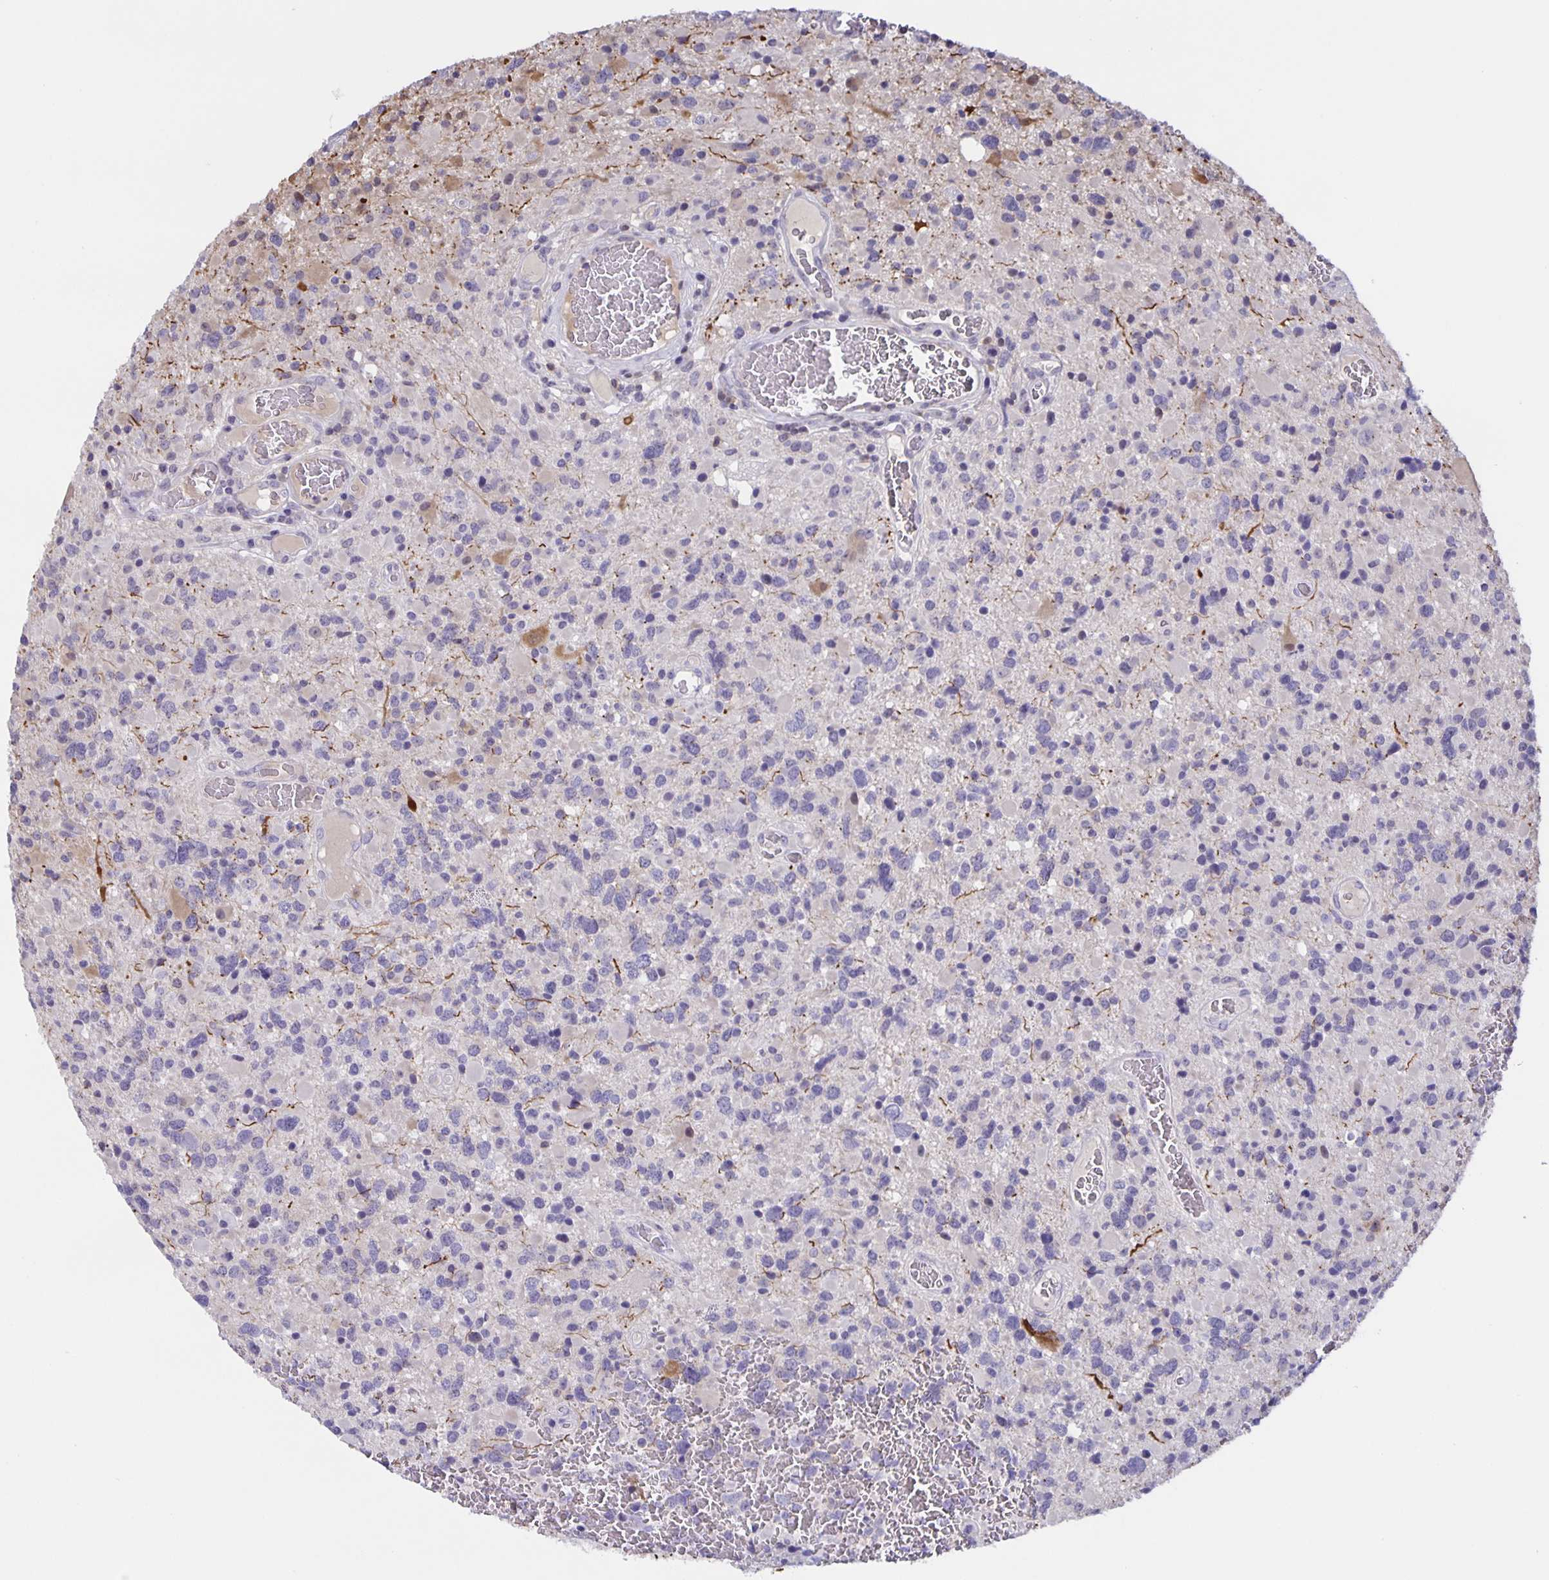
{"staining": {"intensity": "negative", "quantity": "none", "location": "none"}, "tissue": "glioma", "cell_type": "Tumor cells", "image_type": "cancer", "snomed": [{"axis": "morphology", "description": "Glioma, malignant, High grade"}, {"axis": "topography", "description": "Brain"}], "caption": "High power microscopy image of an IHC image of malignant high-grade glioma, revealing no significant staining in tumor cells. (Brightfield microscopy of DAB (3,3'-diaminobenzidine) immunohistochemistry (IHC) at high magnification).", "gene": "MARCHF6", "patient": {"sex": "female", "age": 40}}